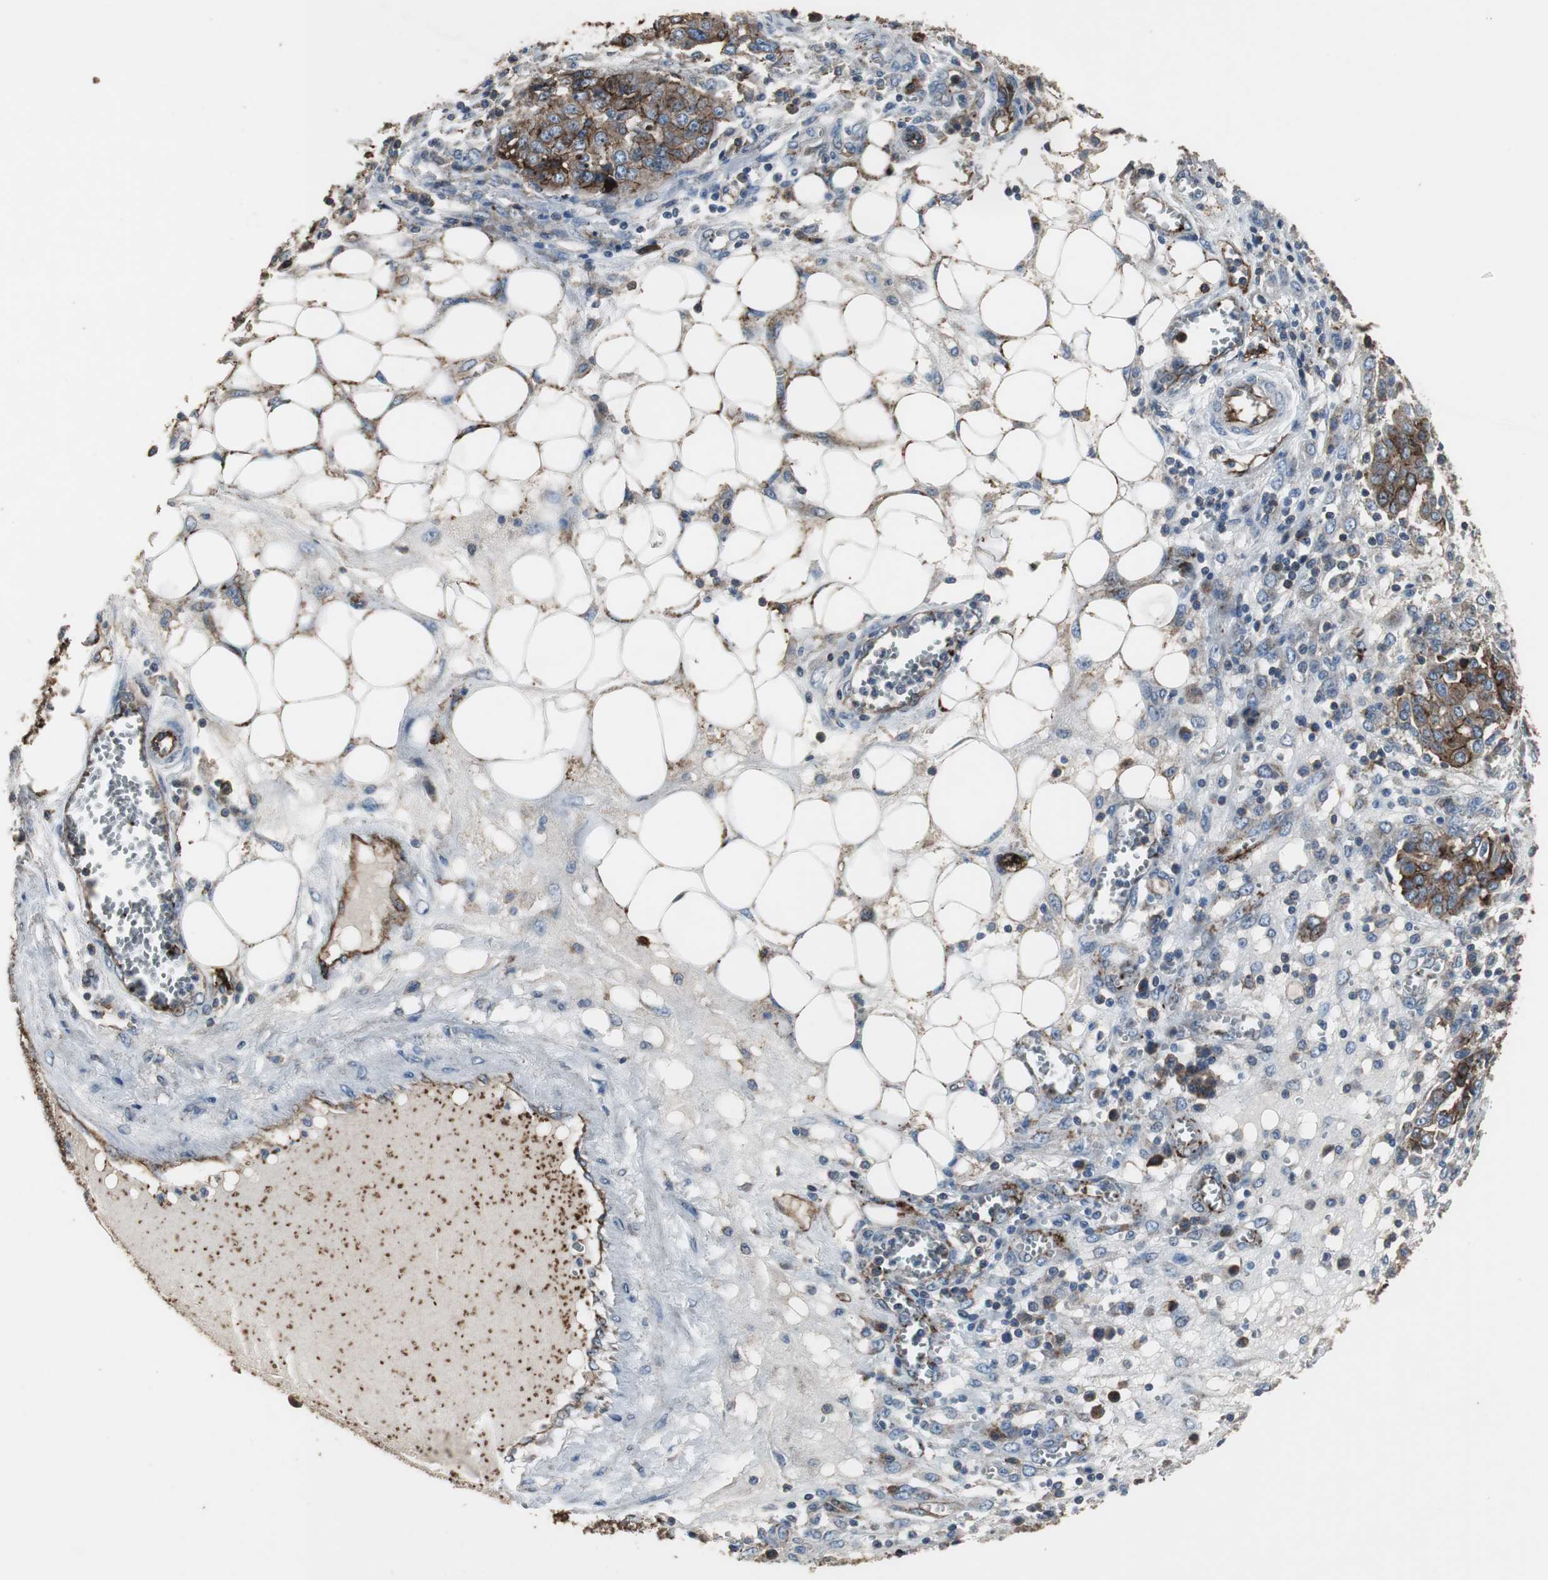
{"staining": {"intensity": "moderate", "quantity": ">75%", "location": "cytoplasmic/membranous"}, "tissue": "ovarian cancer", "cell_type": "Tumor cells", "image_type": "cancer", "snomed": [{"axis": "morphology", "description": "Cystadenocarcinoma, serous, NOS"}, {"axis": "topography", "description": "Soft tissue"}, {"axis": "topography", "description": "Ovary"}], "caption": "This micrograph demonstrates IHC staining of human ovarian cancer, with medium moderate cytoplasmic/membranous expression in approximately >75% of tumor cells.", "gene": "F11R", "patient": {"sex": "female", "age": 57}}